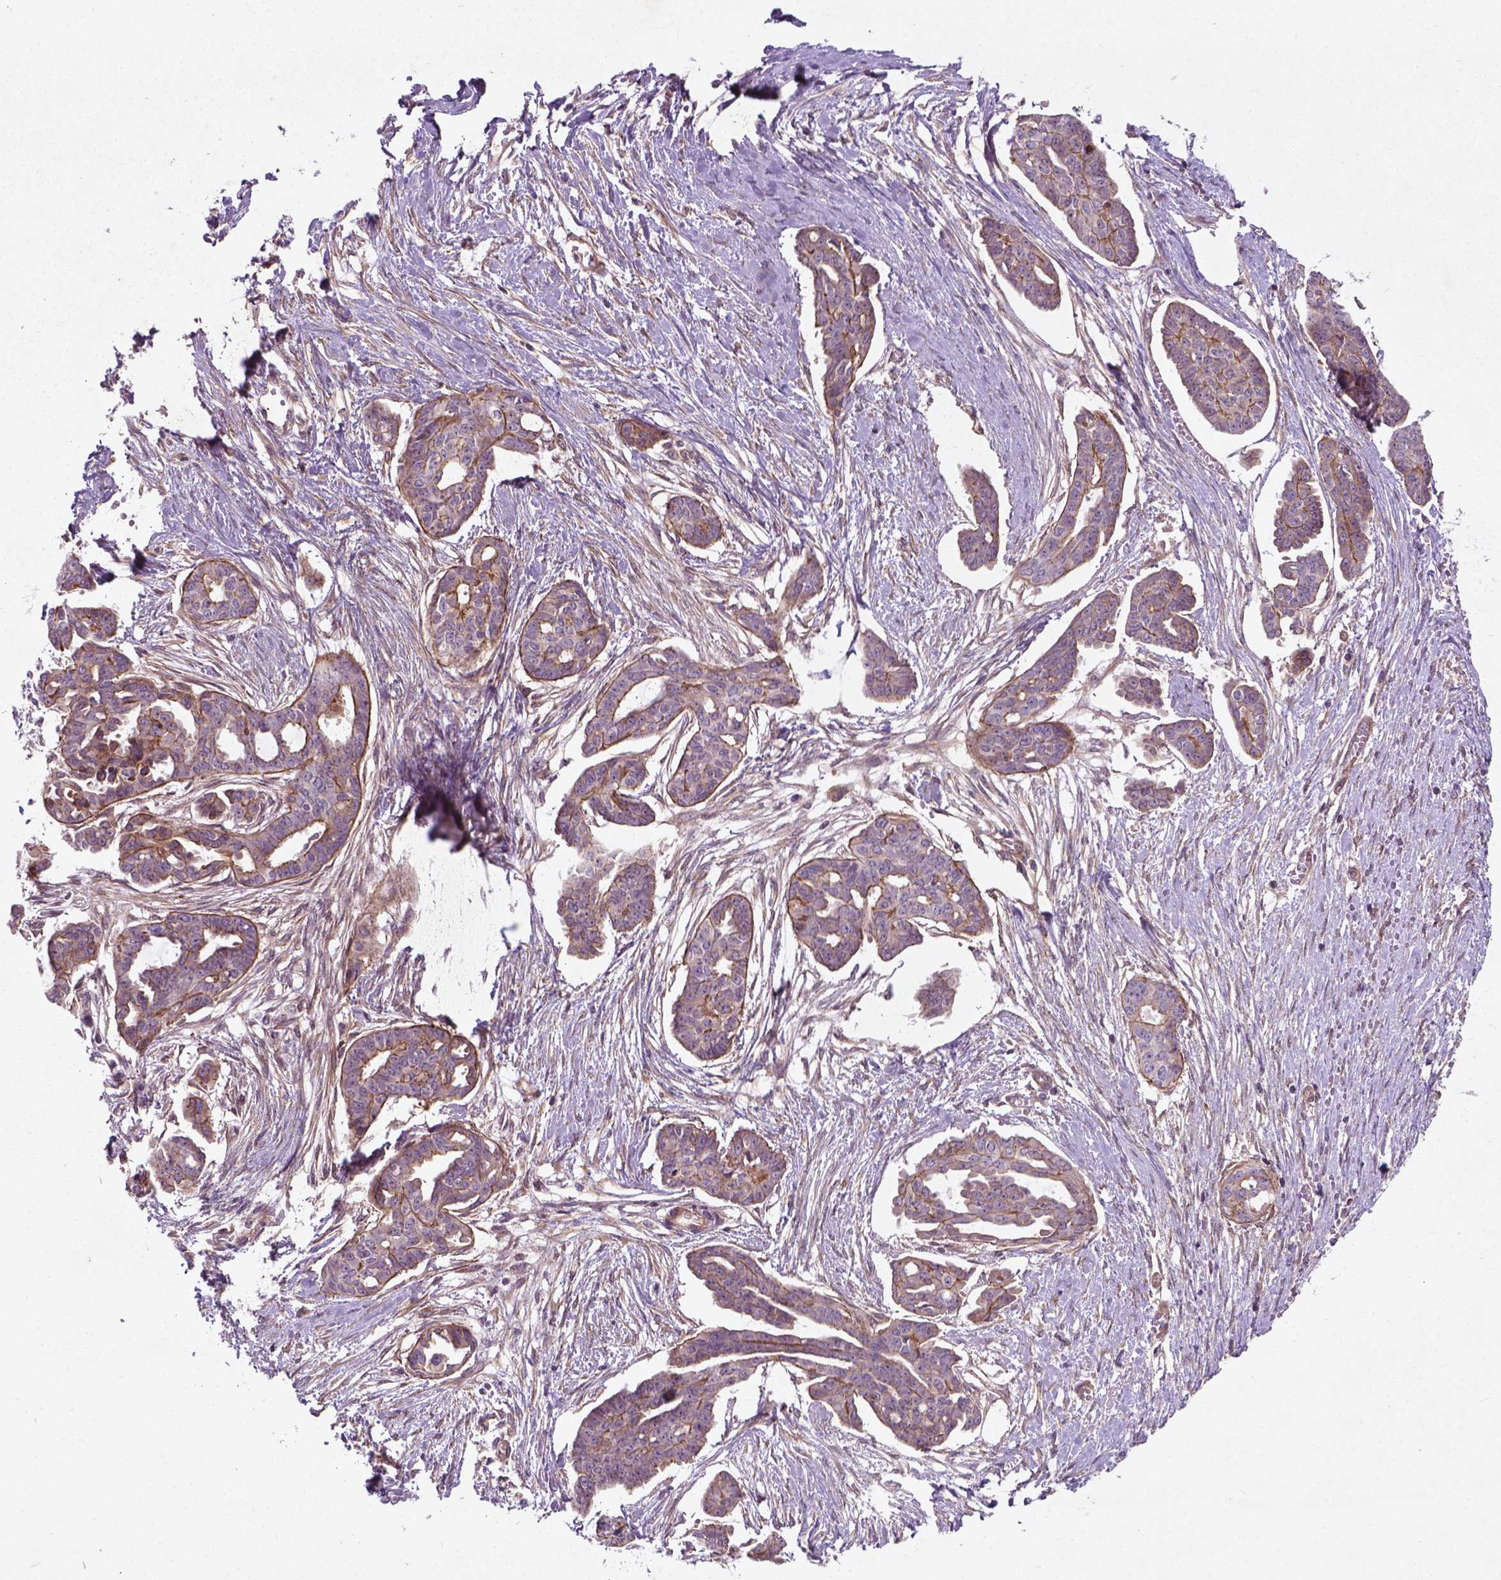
{"staining": {"intensity": "moderate", "quantity": "25%-75%", "location": "cytoplasmic/membranous"}, "tissue": "ovarian cancer", "cell_type": "Tumor cells", "image_type": "cancer", "snomed": [{"axis": "morphology", "description": "Cystadenocarcinoma, serous, NOS"}, {"axis": "topography", "description": "Ovary"}], "caption": "IHC photomicrograph of ovarian cancer (serous cystadenocarcinoma) stained for a protein (brown), which displays medium levels of moderate cytoplasmic/membranous positivity in approximately 25%-75% of tumor cells.", "gene": "TCHP", "patient": {"sex": "female", "age": 71}}